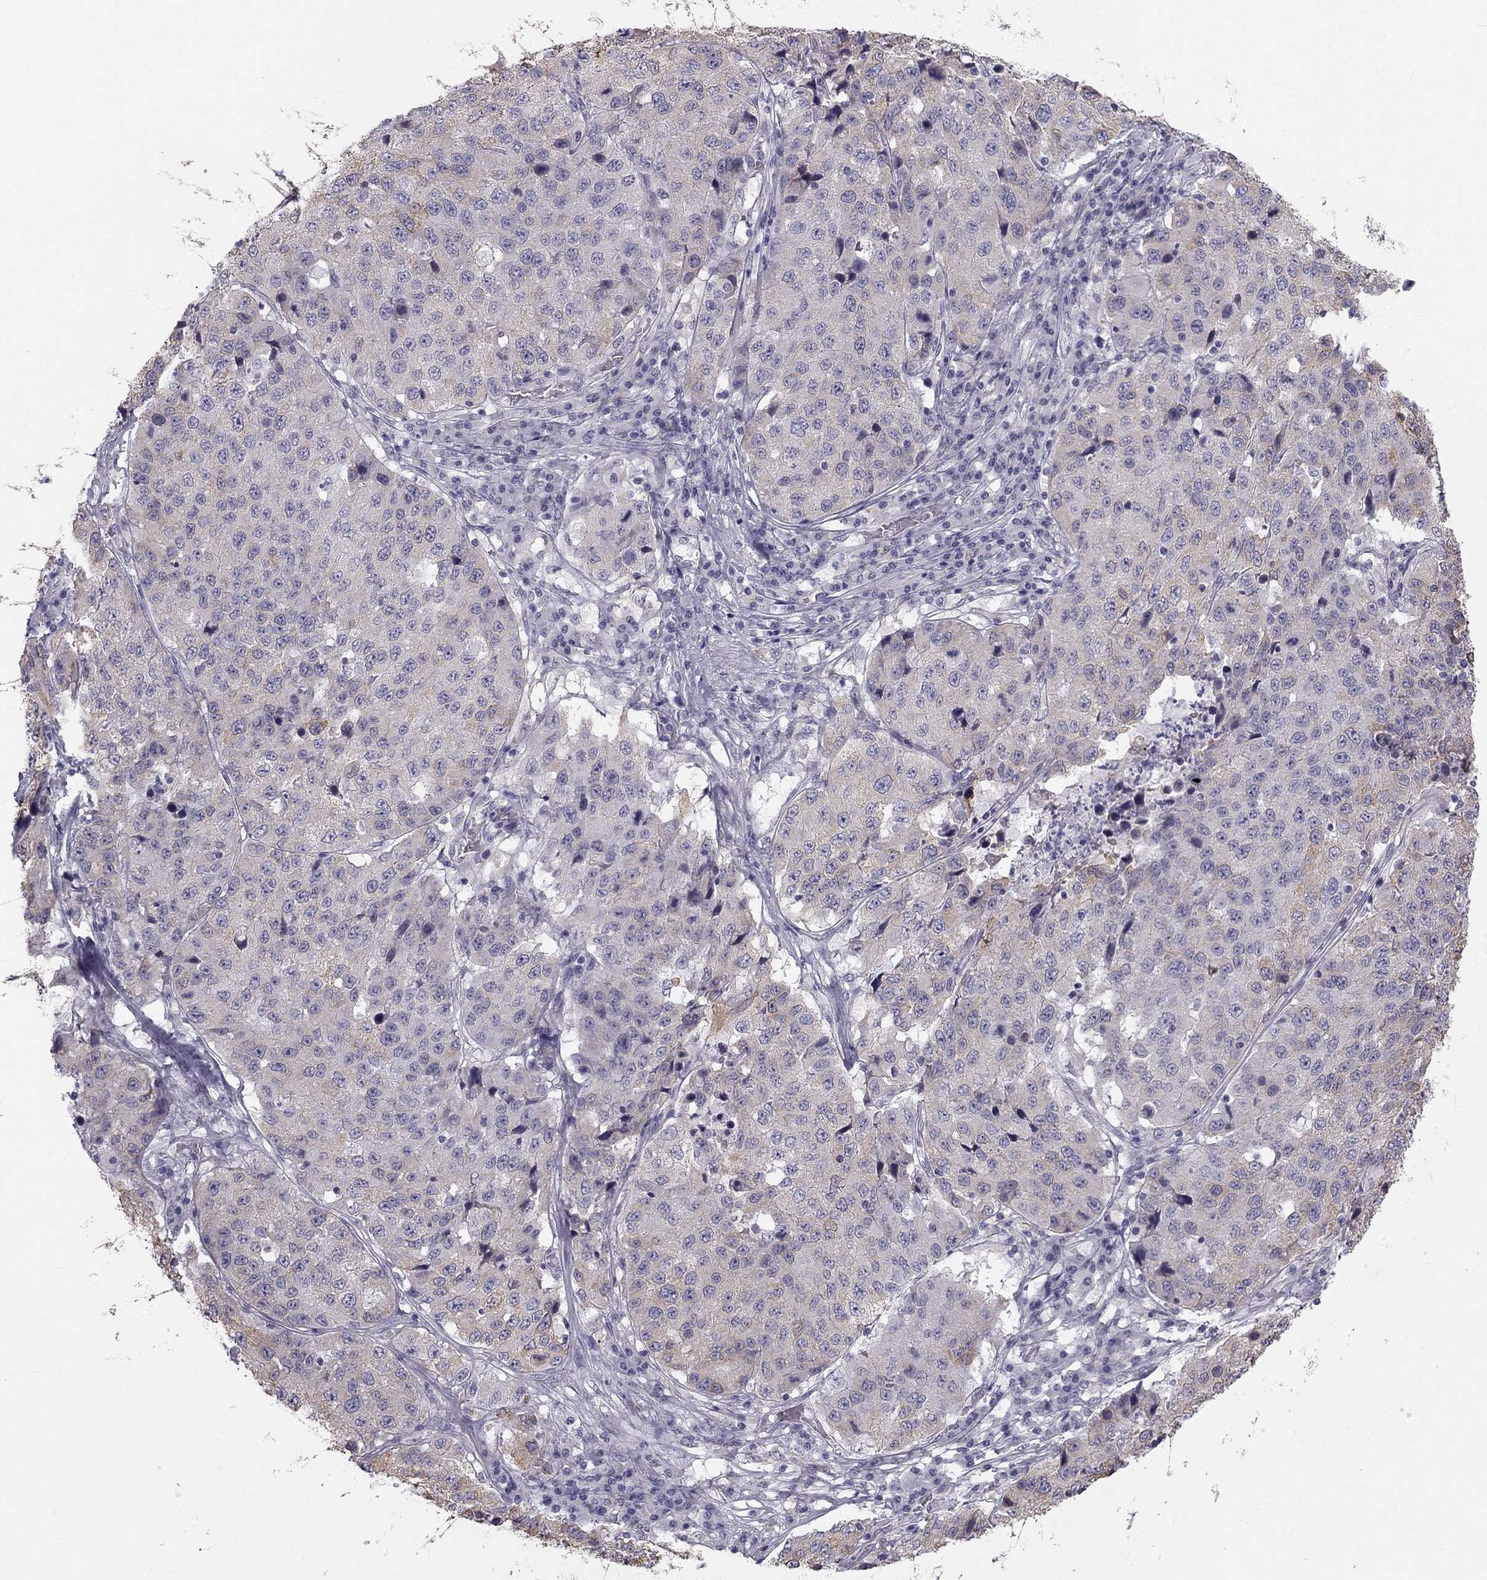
{"staining": {"intensity": "weak", "quantity": "25%-75%", "location": "cytoplasmic/membranous"}, "tissue": "stomach cancer", "cell_type": "Tumor cells", "image_type": "cancer", "snomed": [{"axis": "morphology", "description": "Adenocarcinoma, NOS"}, {"axis": "topography", "description": "Stomach"}], "caption": "Protein staining by IHC exhibits weak cytoplasmic/membranous expression in about 25%-75% of tumor cells in stomach adenocarcinoma. (IHC, brightfield microscopy, high magnification).", "gene": "CCDC40", "patient": {"sex": "male", "age": 71}}